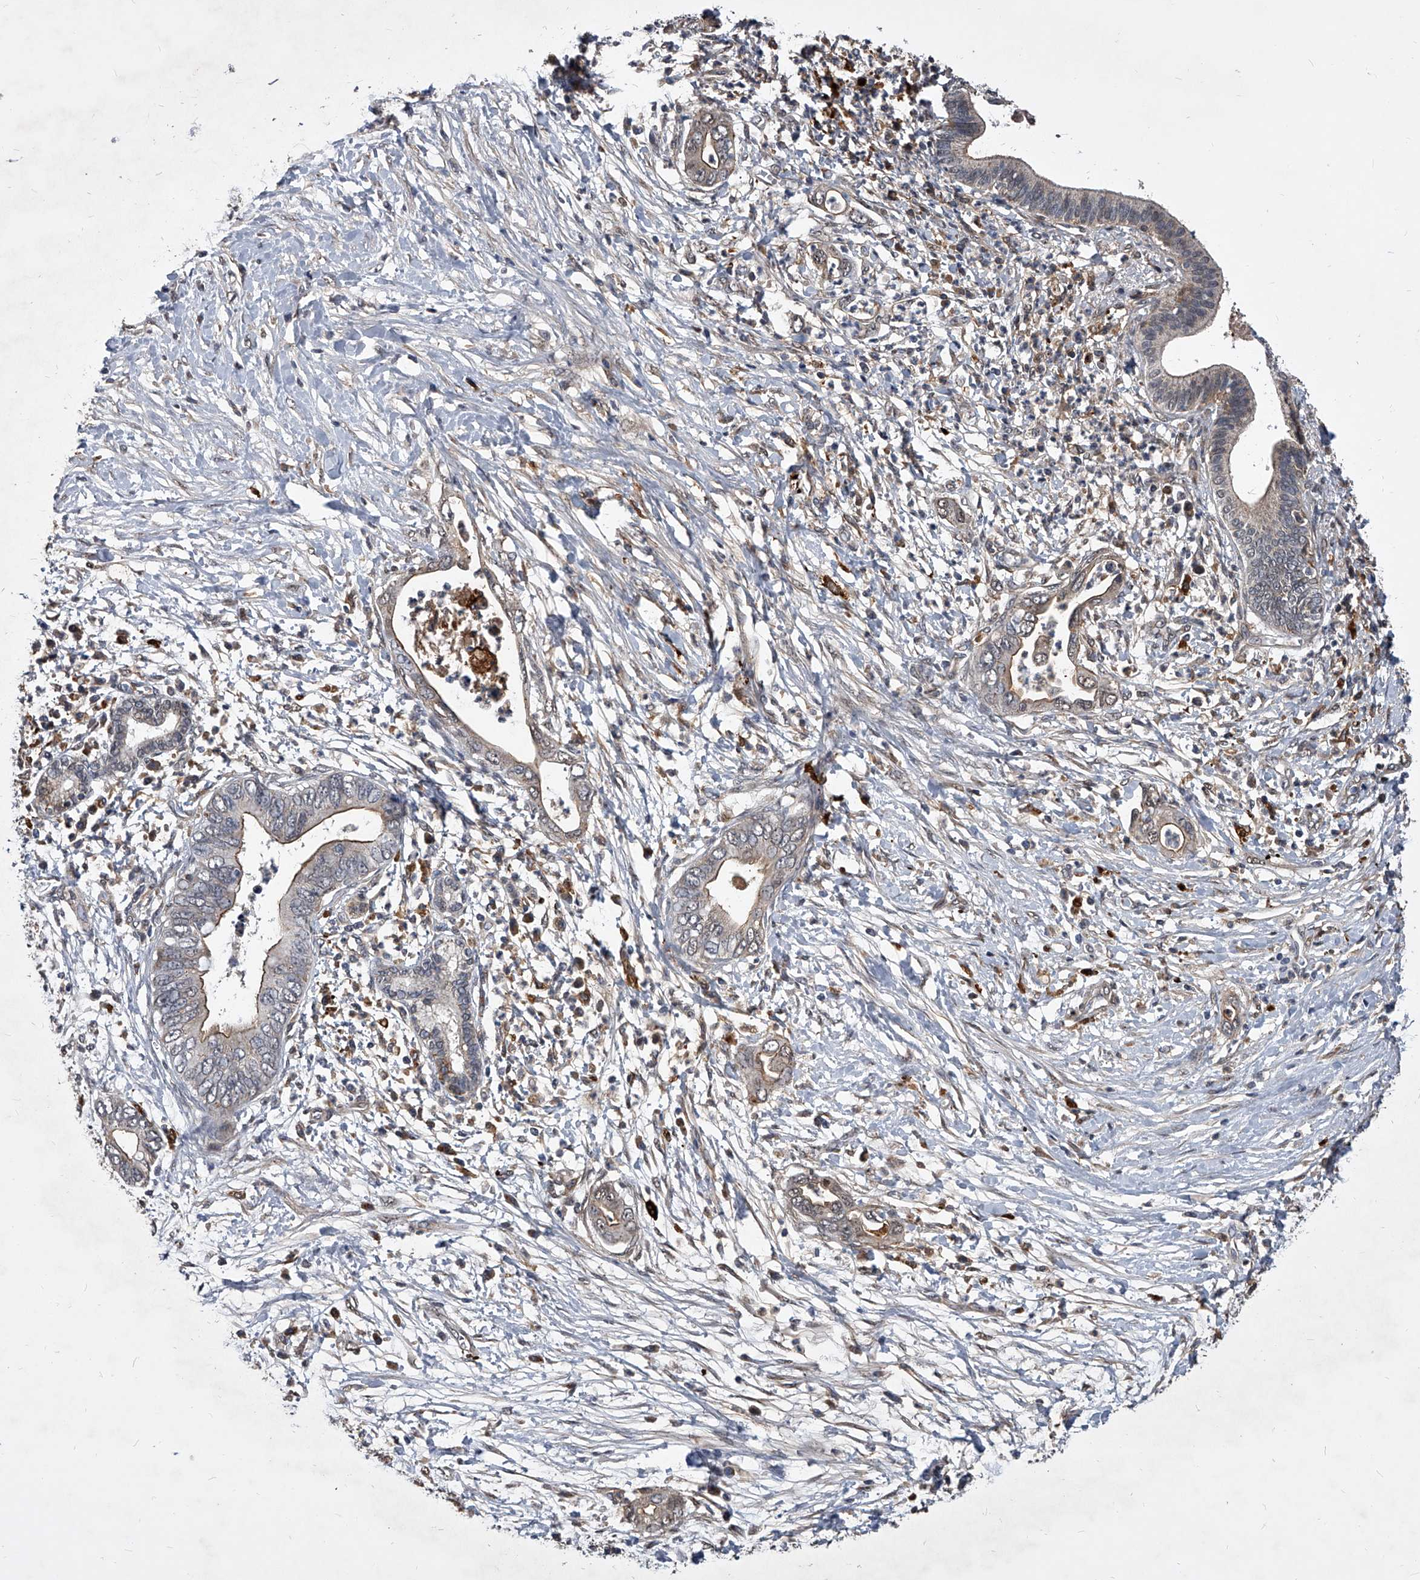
{"staining": {"intensity": "moderate", "quantity": "25%-75%", "location": "cytoplasmic/membranous"}, "tissue": "pancreatic cancer", "cell_type": "Tumor cells", "image_type": "cancer", "snomed": [{"axis": "morphology", "description": "Adenocarcinoma, NOS"}, {"axis": "topography", "description": "Pancreas"}], "caption": "DAB (3,3'-diaminobenzidine) immunohistochemical staining of pancreatic cancer reveals moderate cytoplasmic/membranous protein positivity in about 25%-75% of tumor cells.", "gene": "SOBP", "patient": {"sex": "male", "age": 75}}